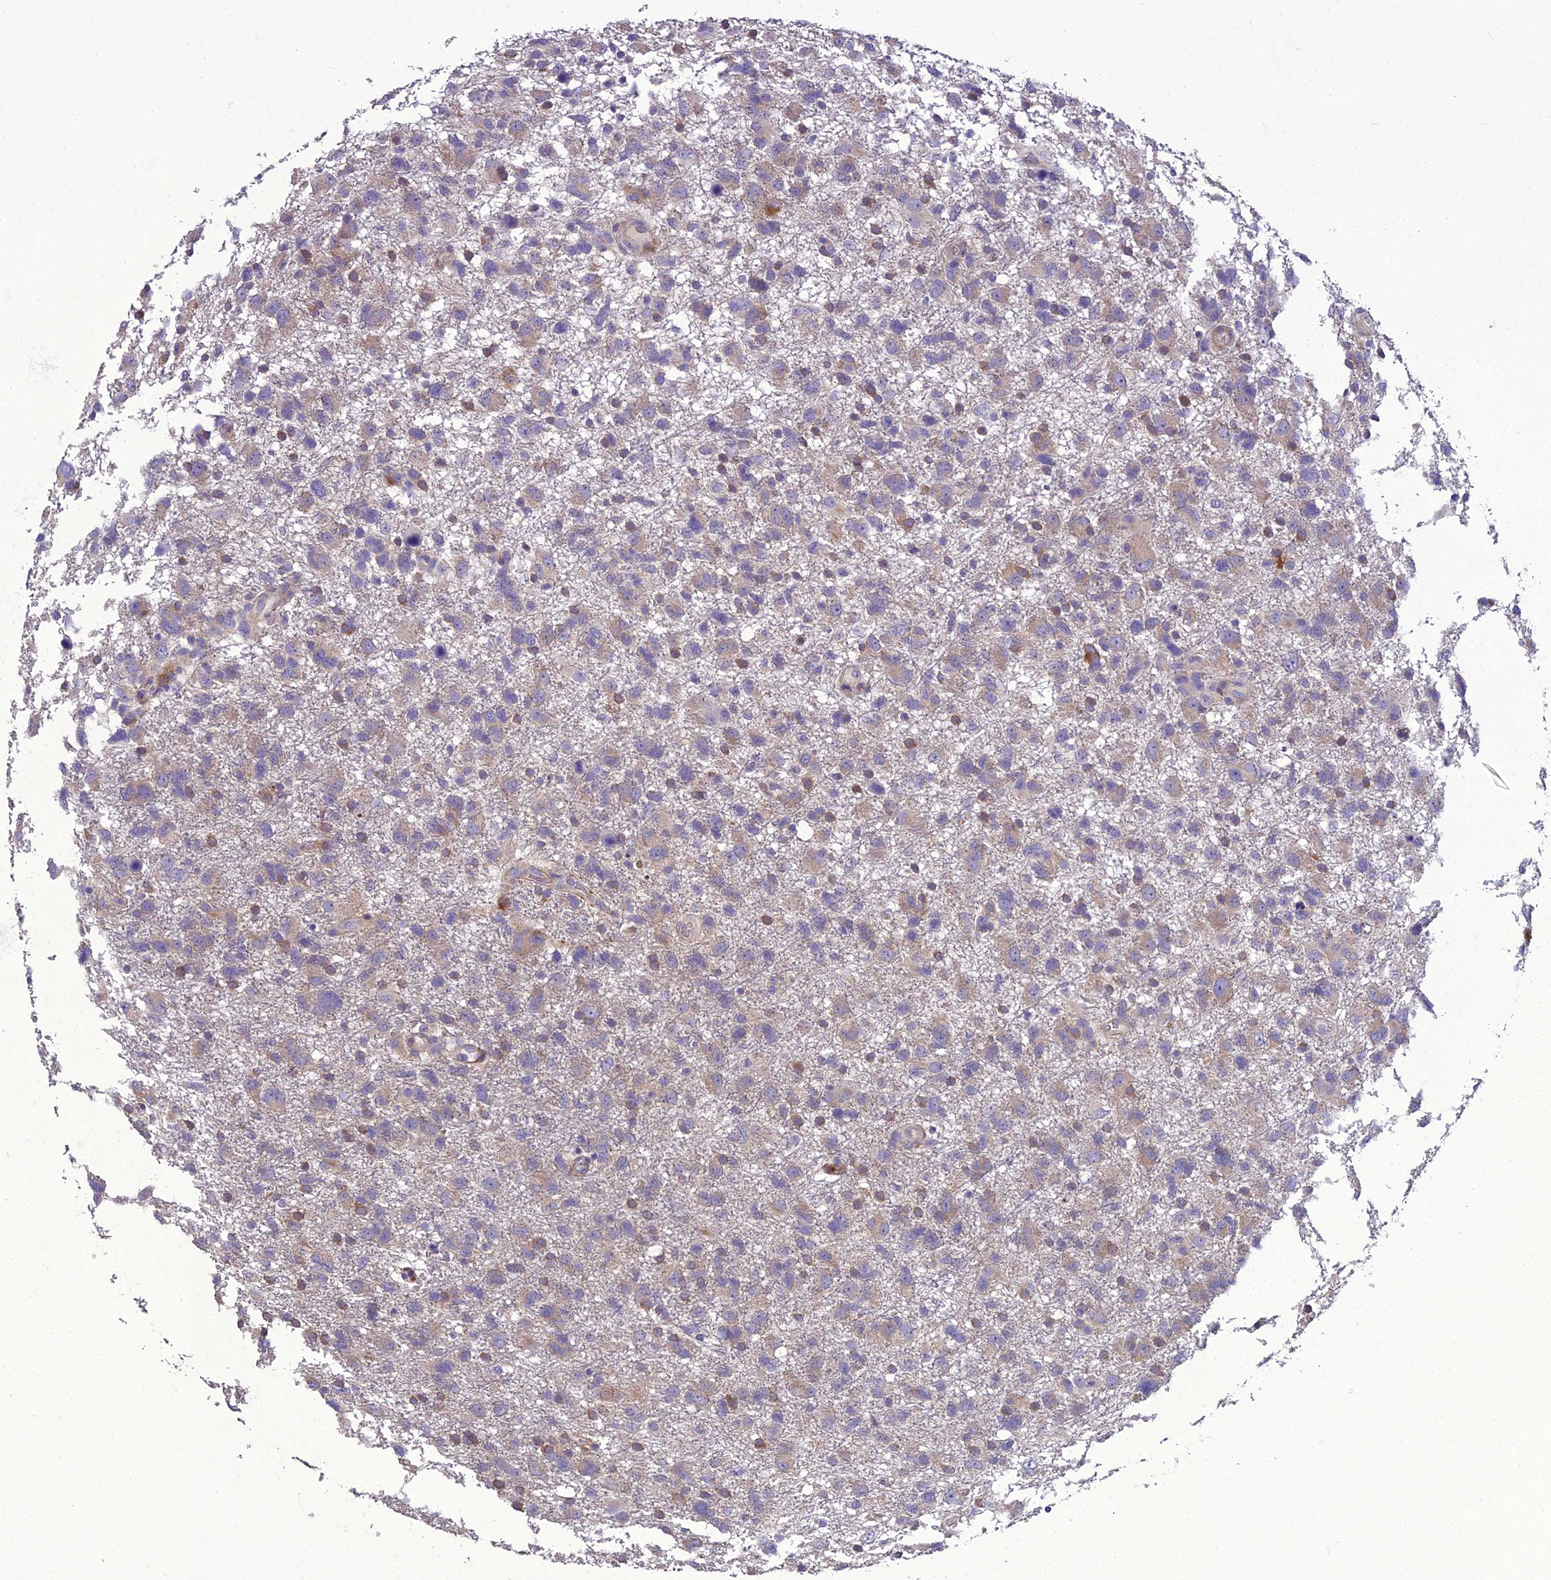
{"staining": {"intensity": "weak", "quantity": "25%-75%", "location": "cytoplasmic/membranous"}, "tissue": "glioma", "cell_type": "Tumor cells", "image_type": "cancer", "snomed": [{"axis": "morphology", "description": "Glioma, malignant, High grade"}, {"axis": "topography", "description": "Brain"}], "caption": "Malignant glioma (high-grade) stained with DAB (3,3'-diaminobenzidine) immunohistochemistry (IHC) reveals low levels of weak cytoplasmic/membranous expression in approximately 25%-75% of tumor cells.", "gene": "ADIPOR2", "patient": {"sex": "male", "age": 61}}